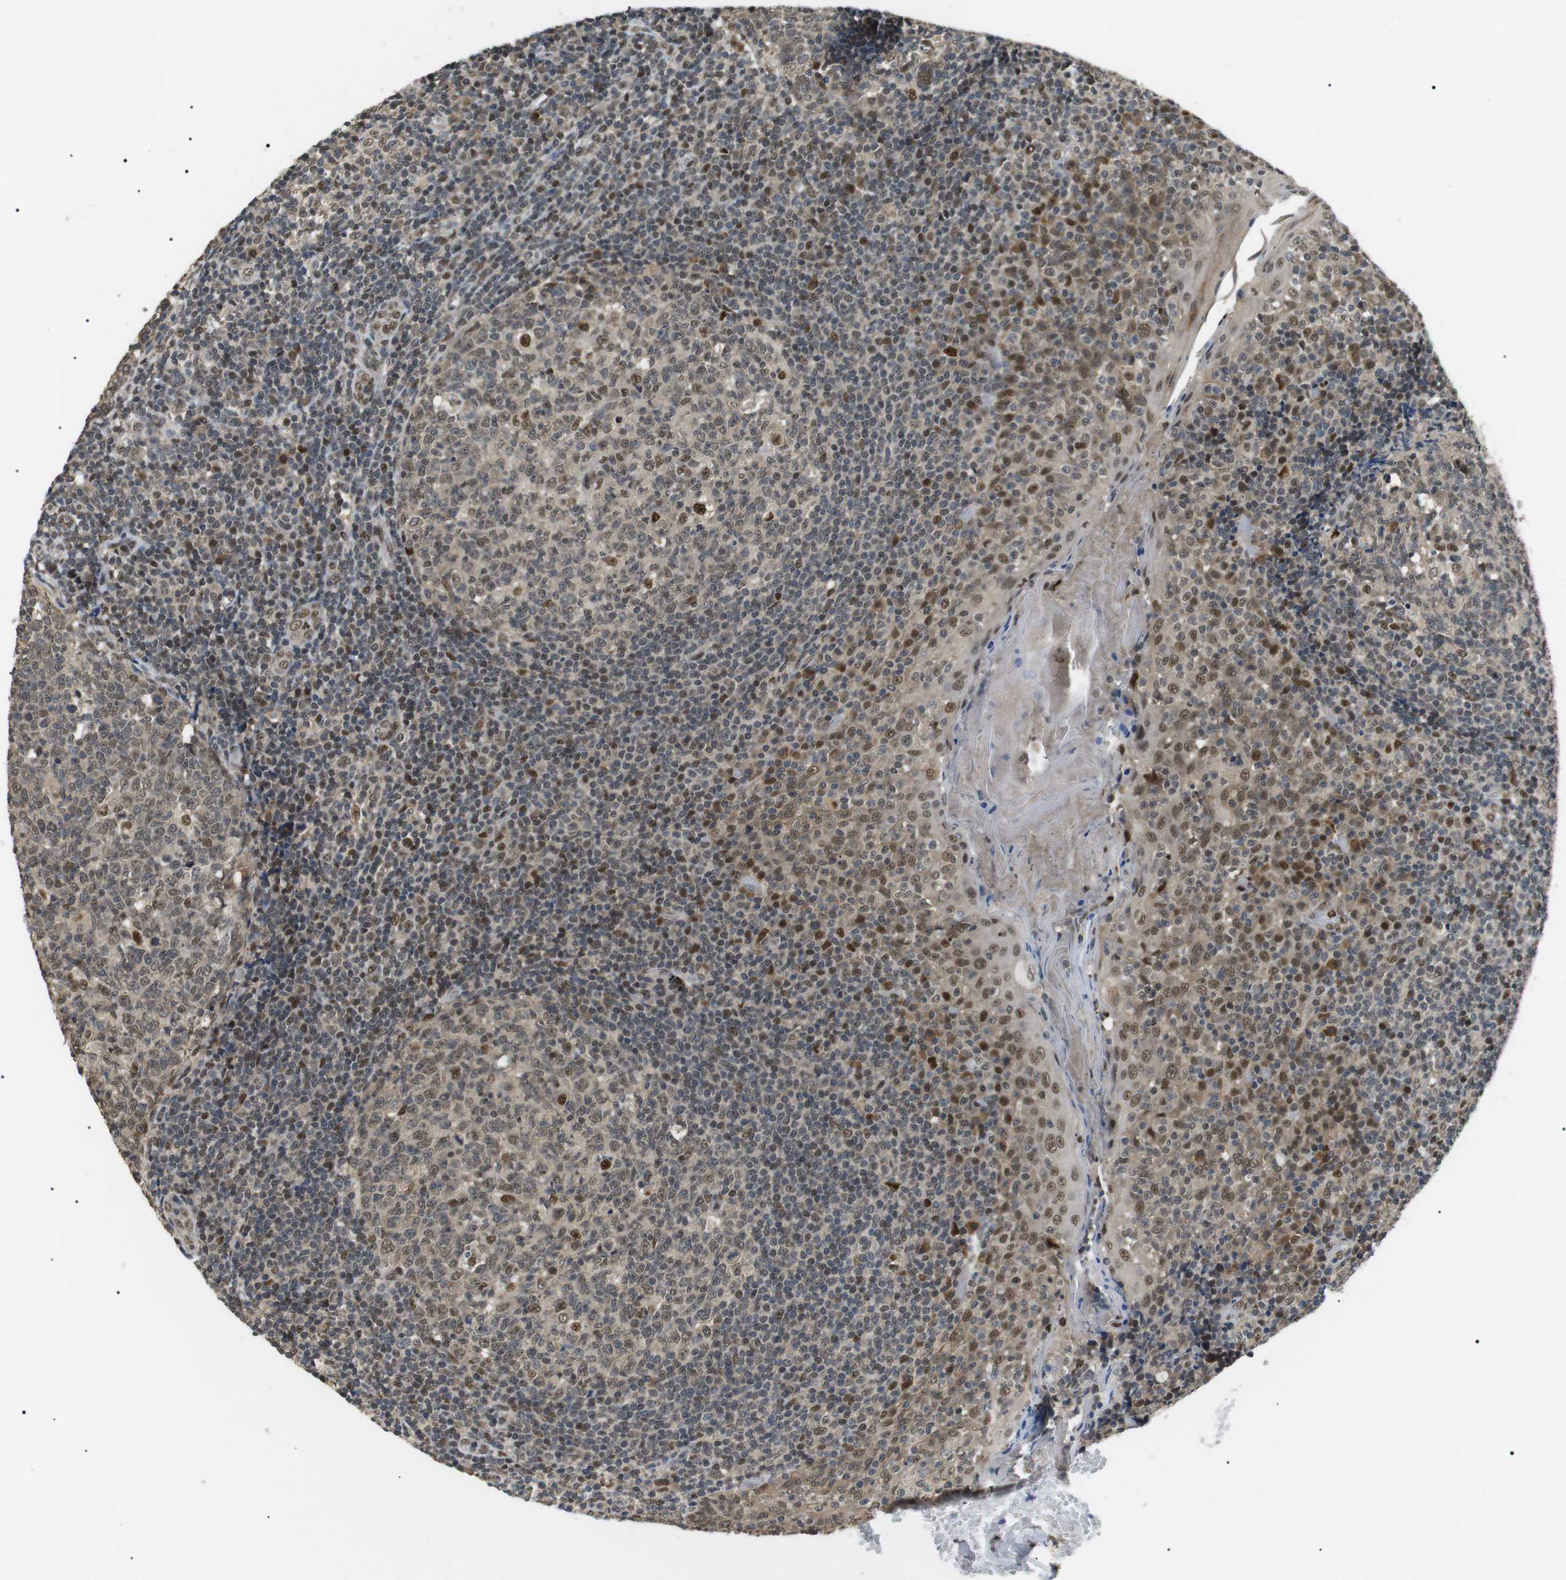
{"staining": {"intensity": "strong", "quantity": "<25%", "location": "nuclear"}, "tissue": "tonsil", "cell_type": "Germinal center cells", "image_type": "normal", "snomed": [{"axis": "morphology", "description": "Normal tissue, NOS"}, {"axis": "topography", "description": "Tonsil"}], "caption": "Strong nuclear staining for a protein is identified in about <25% of germinal center cells of benign tonsil using immunohistochemistry.", "gene": "ORAI3", "patient": {"sex": "female", "age": 19}}